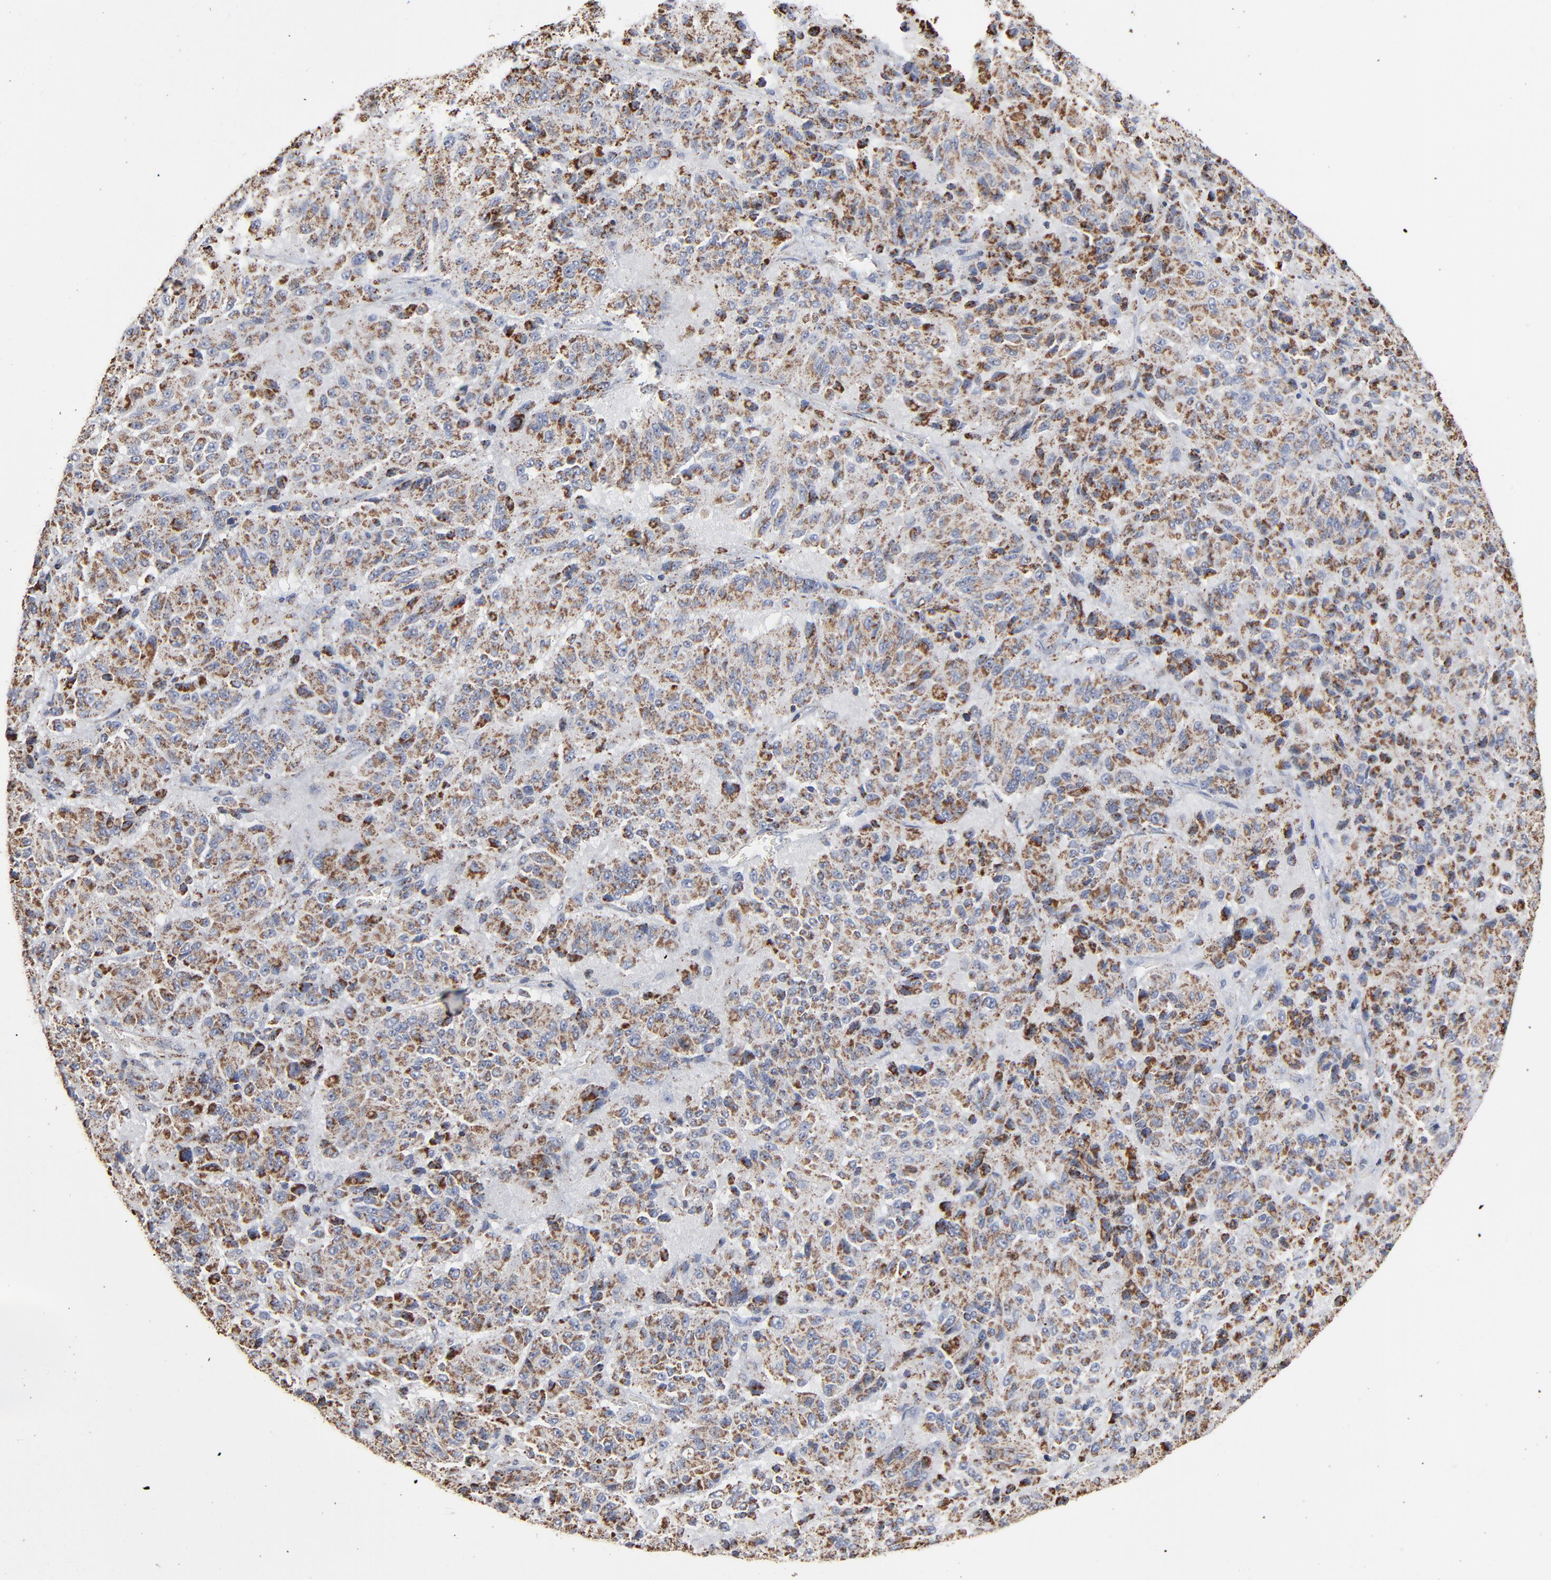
{"staining": {"intensity": "moderate", "quantity": ">75%", "location": "cytoplasmic/membranous"}, "tissue": "melanoma", "cell_type": "Tumor cells", "image_type": "cancer", "snomed": [{"axis": "morphology", "description": "Malignant melanoma, Metastatic site"}, {"axis": "topography", "description": "Lung"}], "caption": "Immunohistochemistry (IHC) (DAB) staining of melanoma shows moderate cytoplasmic/membranous protein expression in approximately >75% of tumor cells.", "gene": "UQCRC1", "patient": {"sex": "male", "age": 64}}